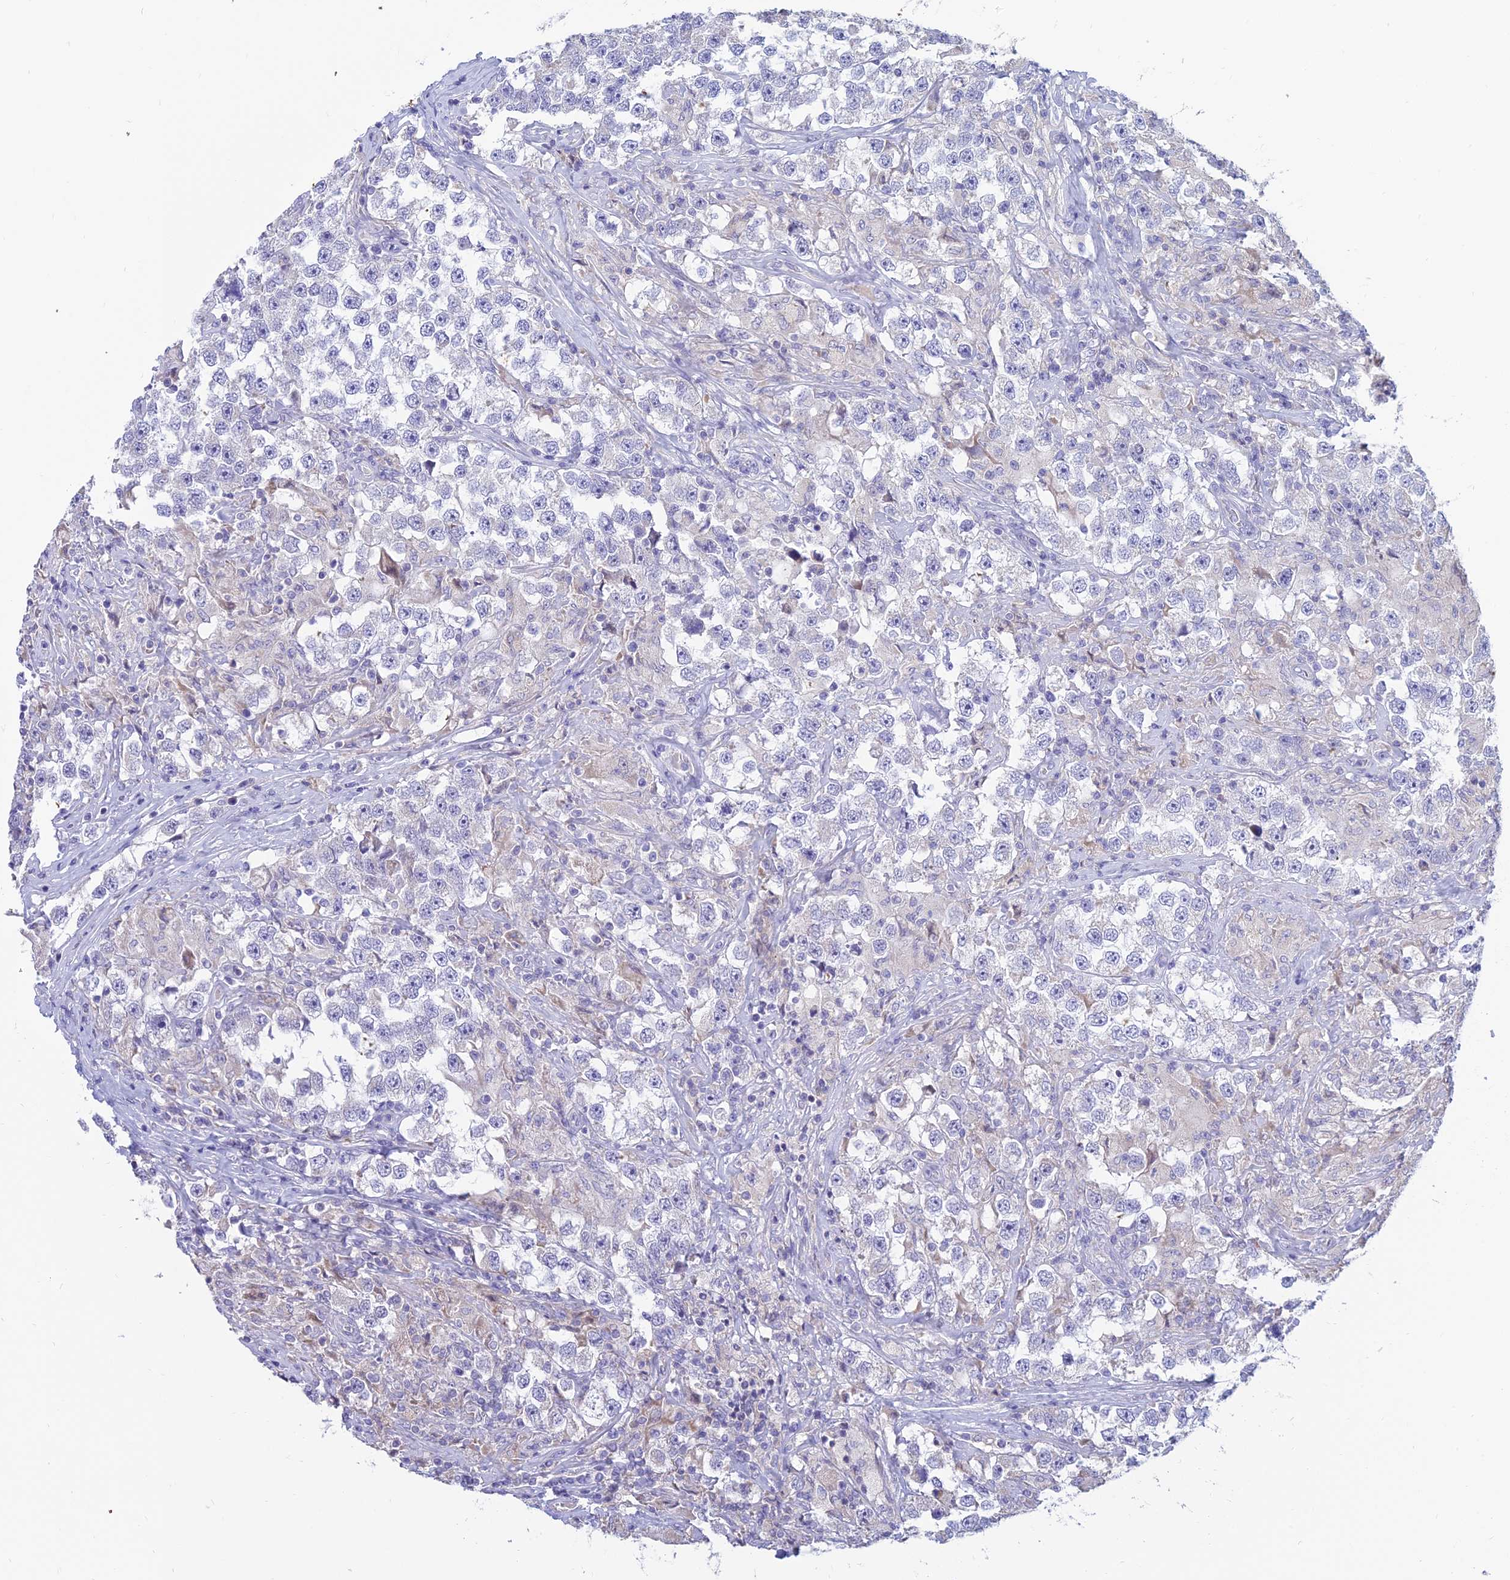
{"staining": {"intensity": "negative", "quantity": "none", "location": "none"}, "tissue": "testis cancer", "cell_type": "Tumor cells", "image_type": "cancer", "snomed": [{"axis": "morphology", "description": "Seminoma, NOS"}, {"axis": "topography", "description": "Testis"}], "caption": "Photomicrograph shows no protein expression in tumor cells of testis seminoma tissue.", "gene": "CFAP206", "patient": {"sex": "male", "age": 46}}